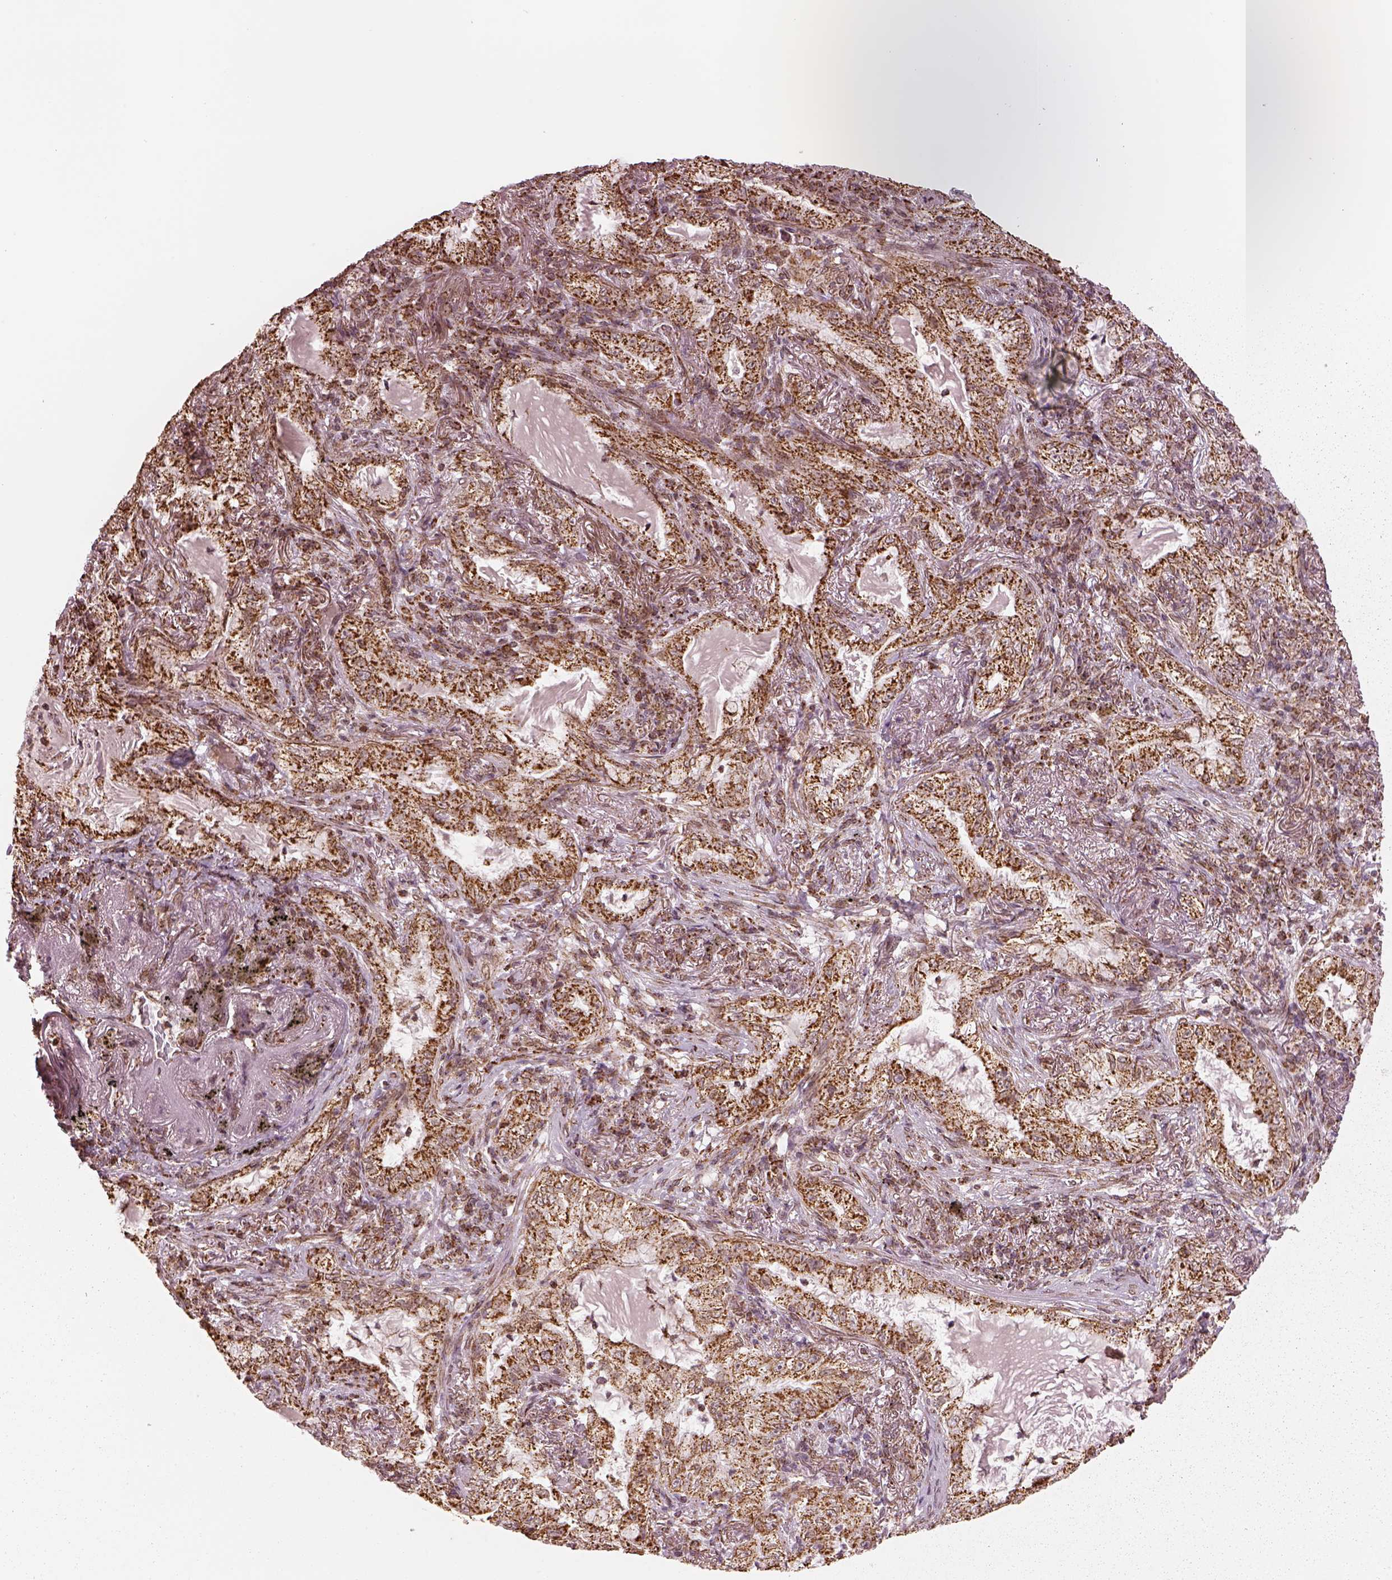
{"staining": {"intensity": "strong", "quantity": ">75%", "location": "cytoplasmic/membranous"}, "tissue": "lung cancer", "cell_type": "Tumor cells", "image_type": "cancer", "snomed": [{"axis": "morphology", "description": "Adenocarcinoma, NOS"}, {"axis": "topography", "description": "Lung"}], "caption": "A brown stain labels strong cytoplasmic/membranous staining of a protein in lung cancer (adenocarcinoma) tumor cells. The protein is shown in brown color, while the nuclei are stained blue.", "gene": "ACOT2", "patient": {"sex": "female", "age": 73}}